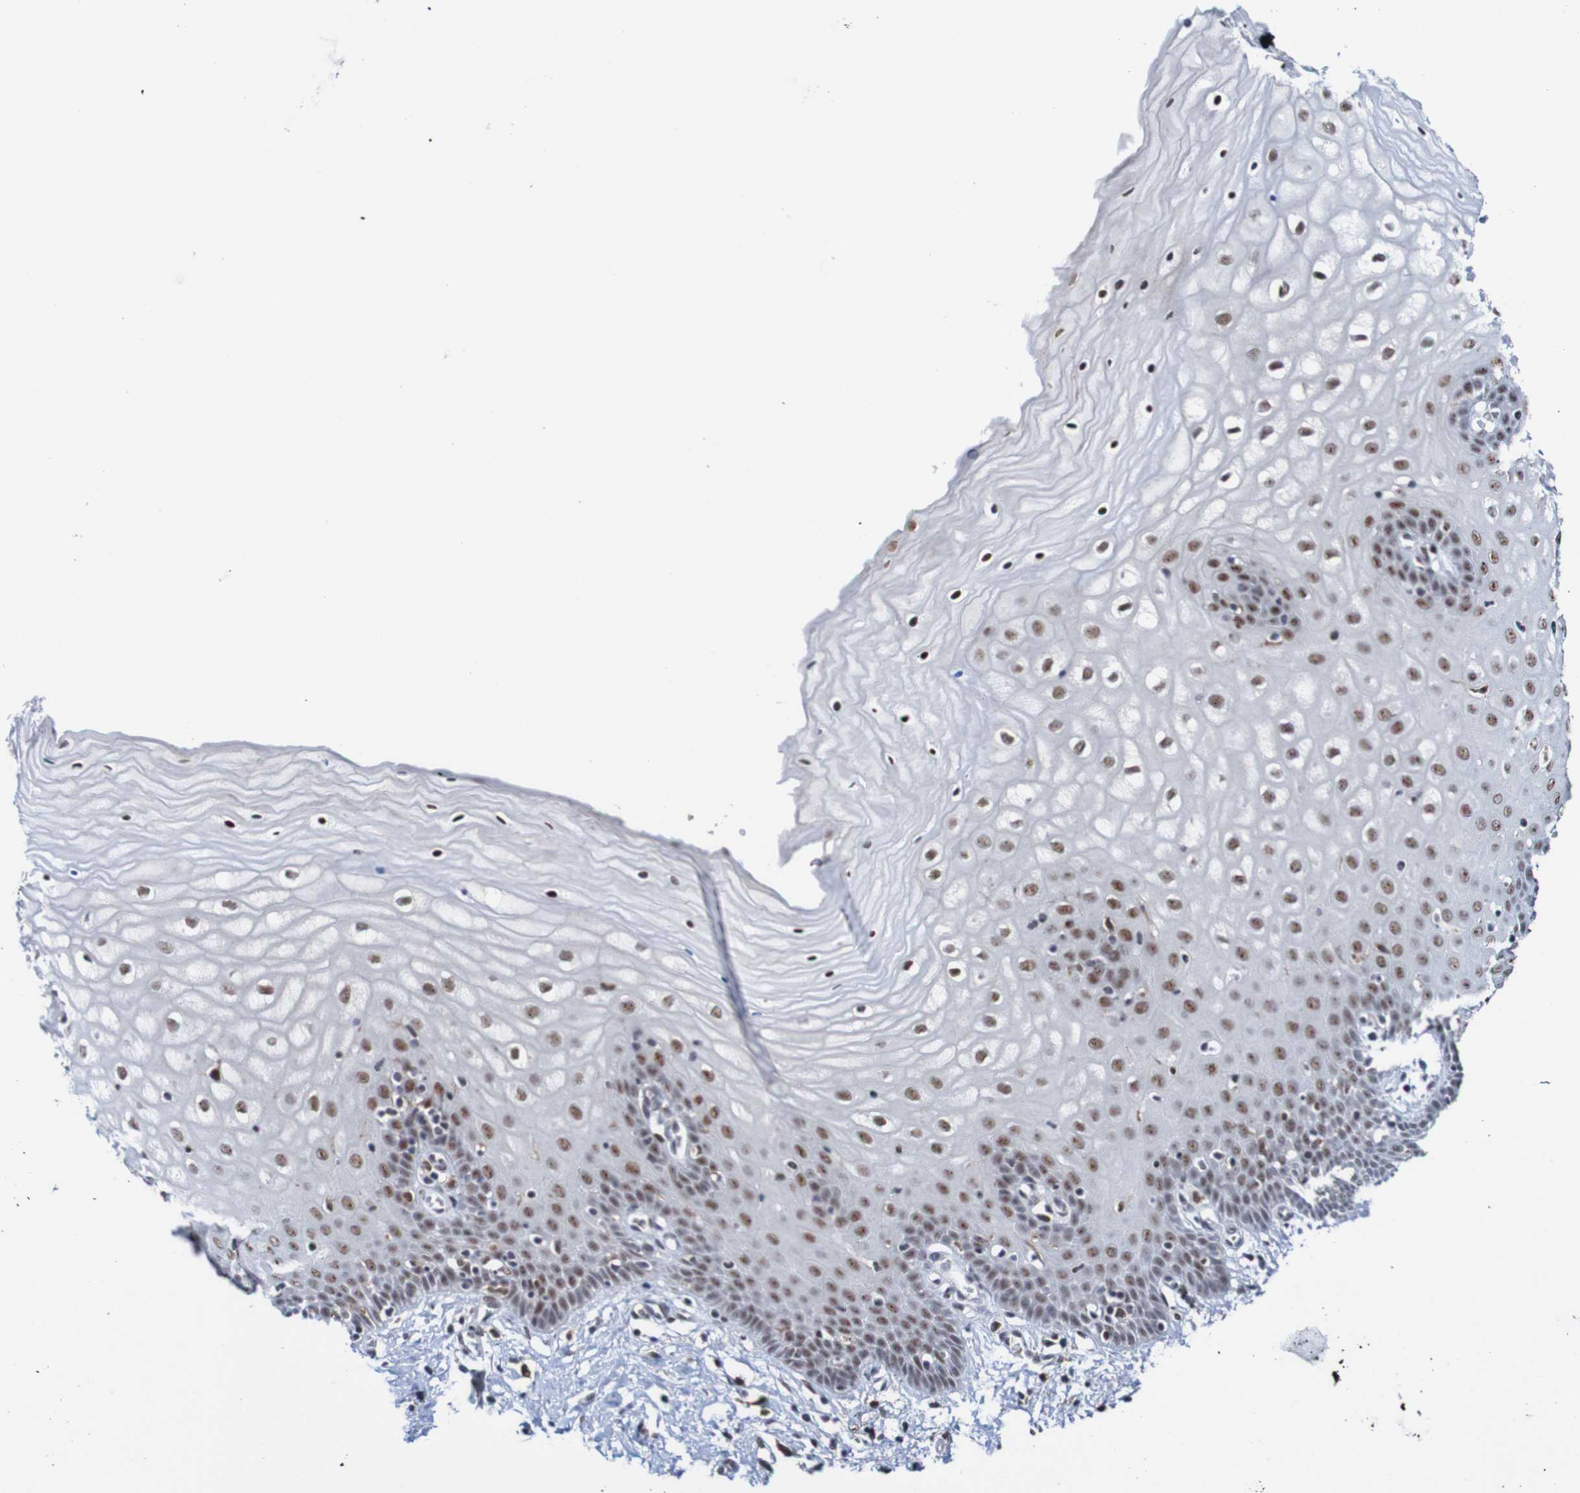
{"staining": {"intensity": "moderate", "quantity": ">75%", "location": "nuclear"}, "tissue": "cervix", "cell_type": "Glandular cells", "image_type": "normal", "snomed": [{"axis": "morphology", "description": "Normal tissue, NOS"}, {"axis": "topography", "description": "Cervix"}], "caption": "Moderate nuclear expression for a protein is identified in about >75% of glandular cells of benign cervix using immunohistochemistry (IHC).", "gene": "CDC5L", "patient": {"sex": "female", "age": 55}}